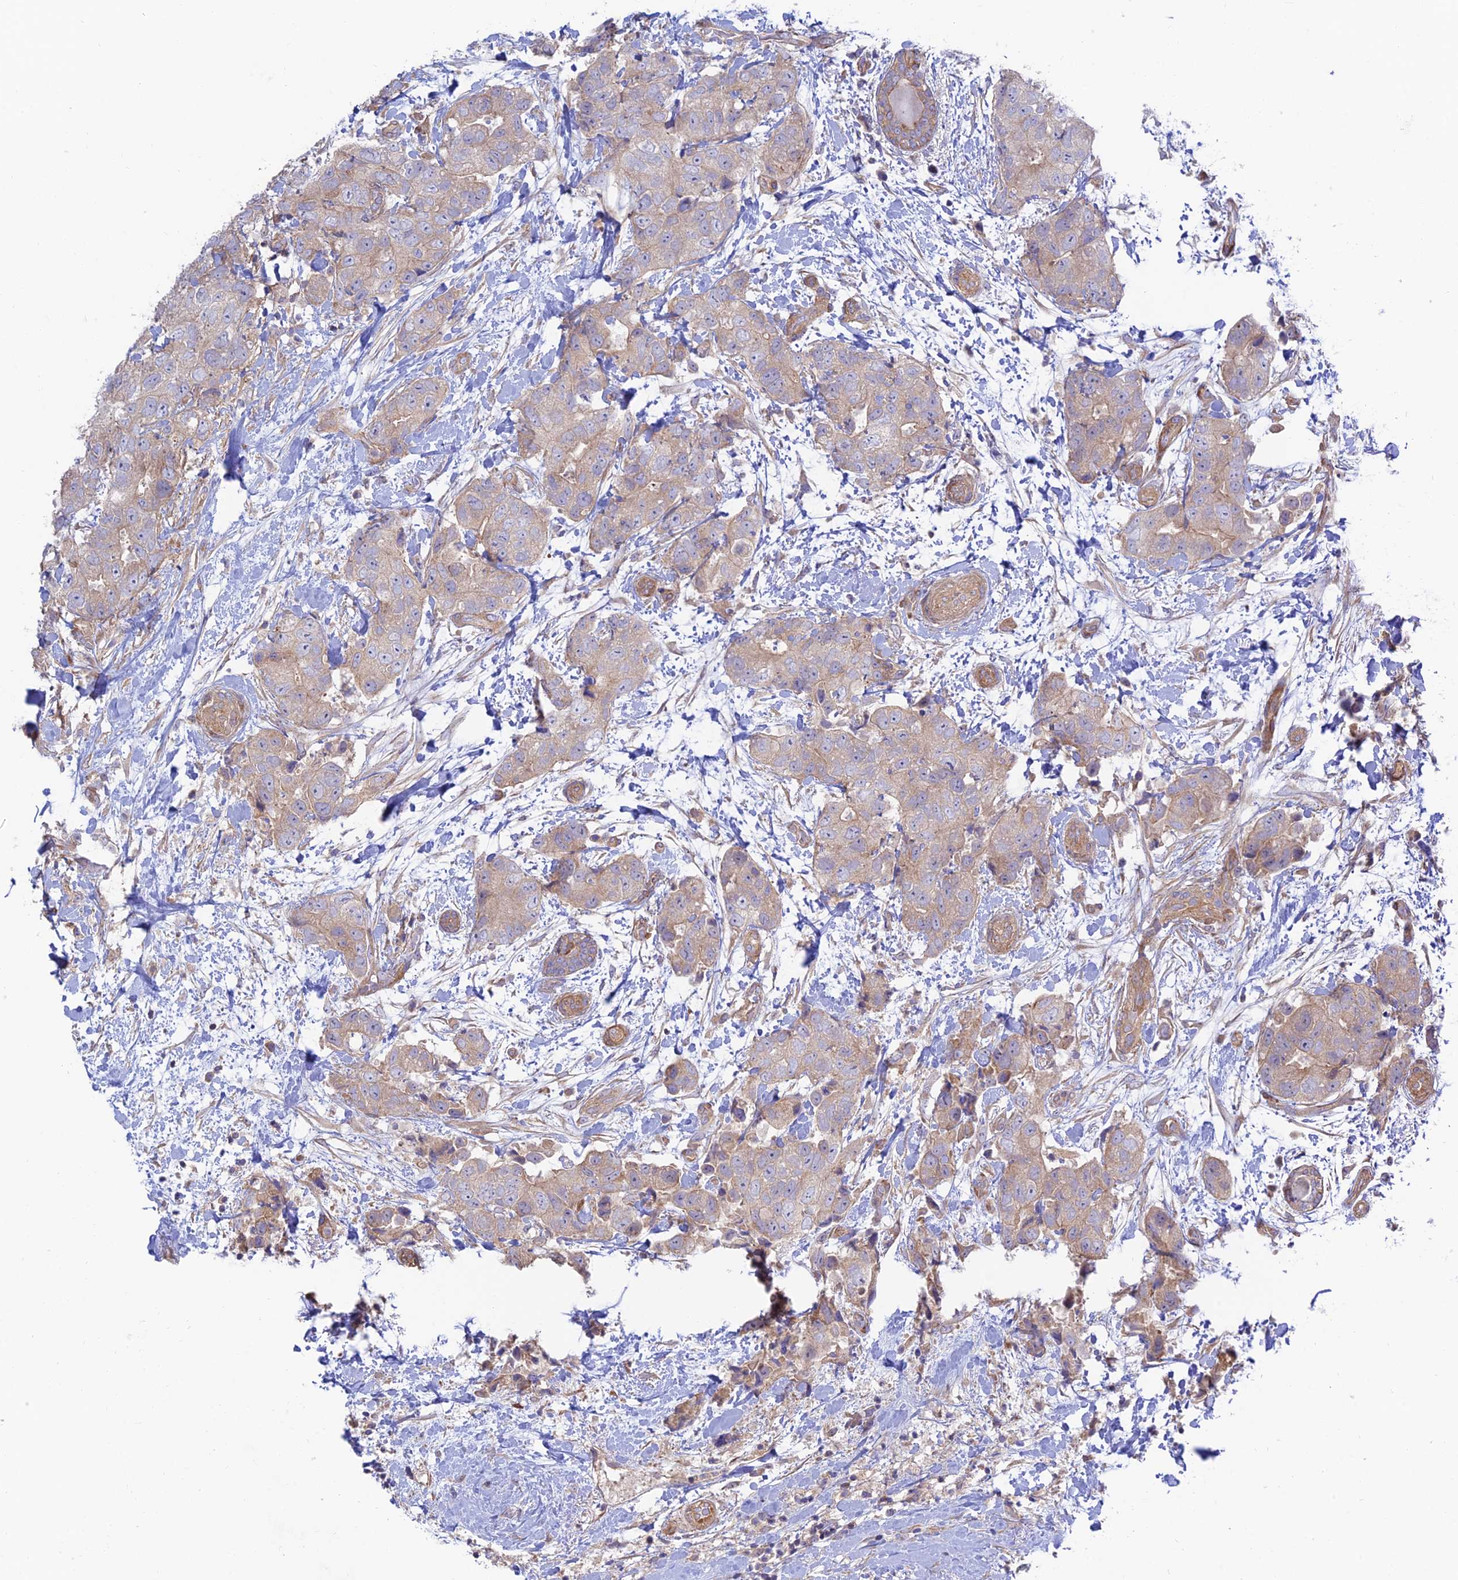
{"staining": {"intensity": "weak", "quantity": "<25%", "location": "cytoplasmic/membranous"}, "tissue": "breast cancer", "cell_type": "Tumor cells", "image_type": "cancer", "snomed": [{"axis": "morphology", "description": "Duct carcinoma"}, {"axis": "topography", "description": "Breast"}], "caption": "A histopathology image of breast cancer (intraductal carcinoma) stained for a protein exhibits no brown staining in tumor cells. Brightfield microscopy of immunohistochemistry (IHC) stained with DAB (brown) and hematoxylin (blue), captured at high magnification.", "gene": "KCNAB1", "patient": {"sex": "female", "age": 62}}